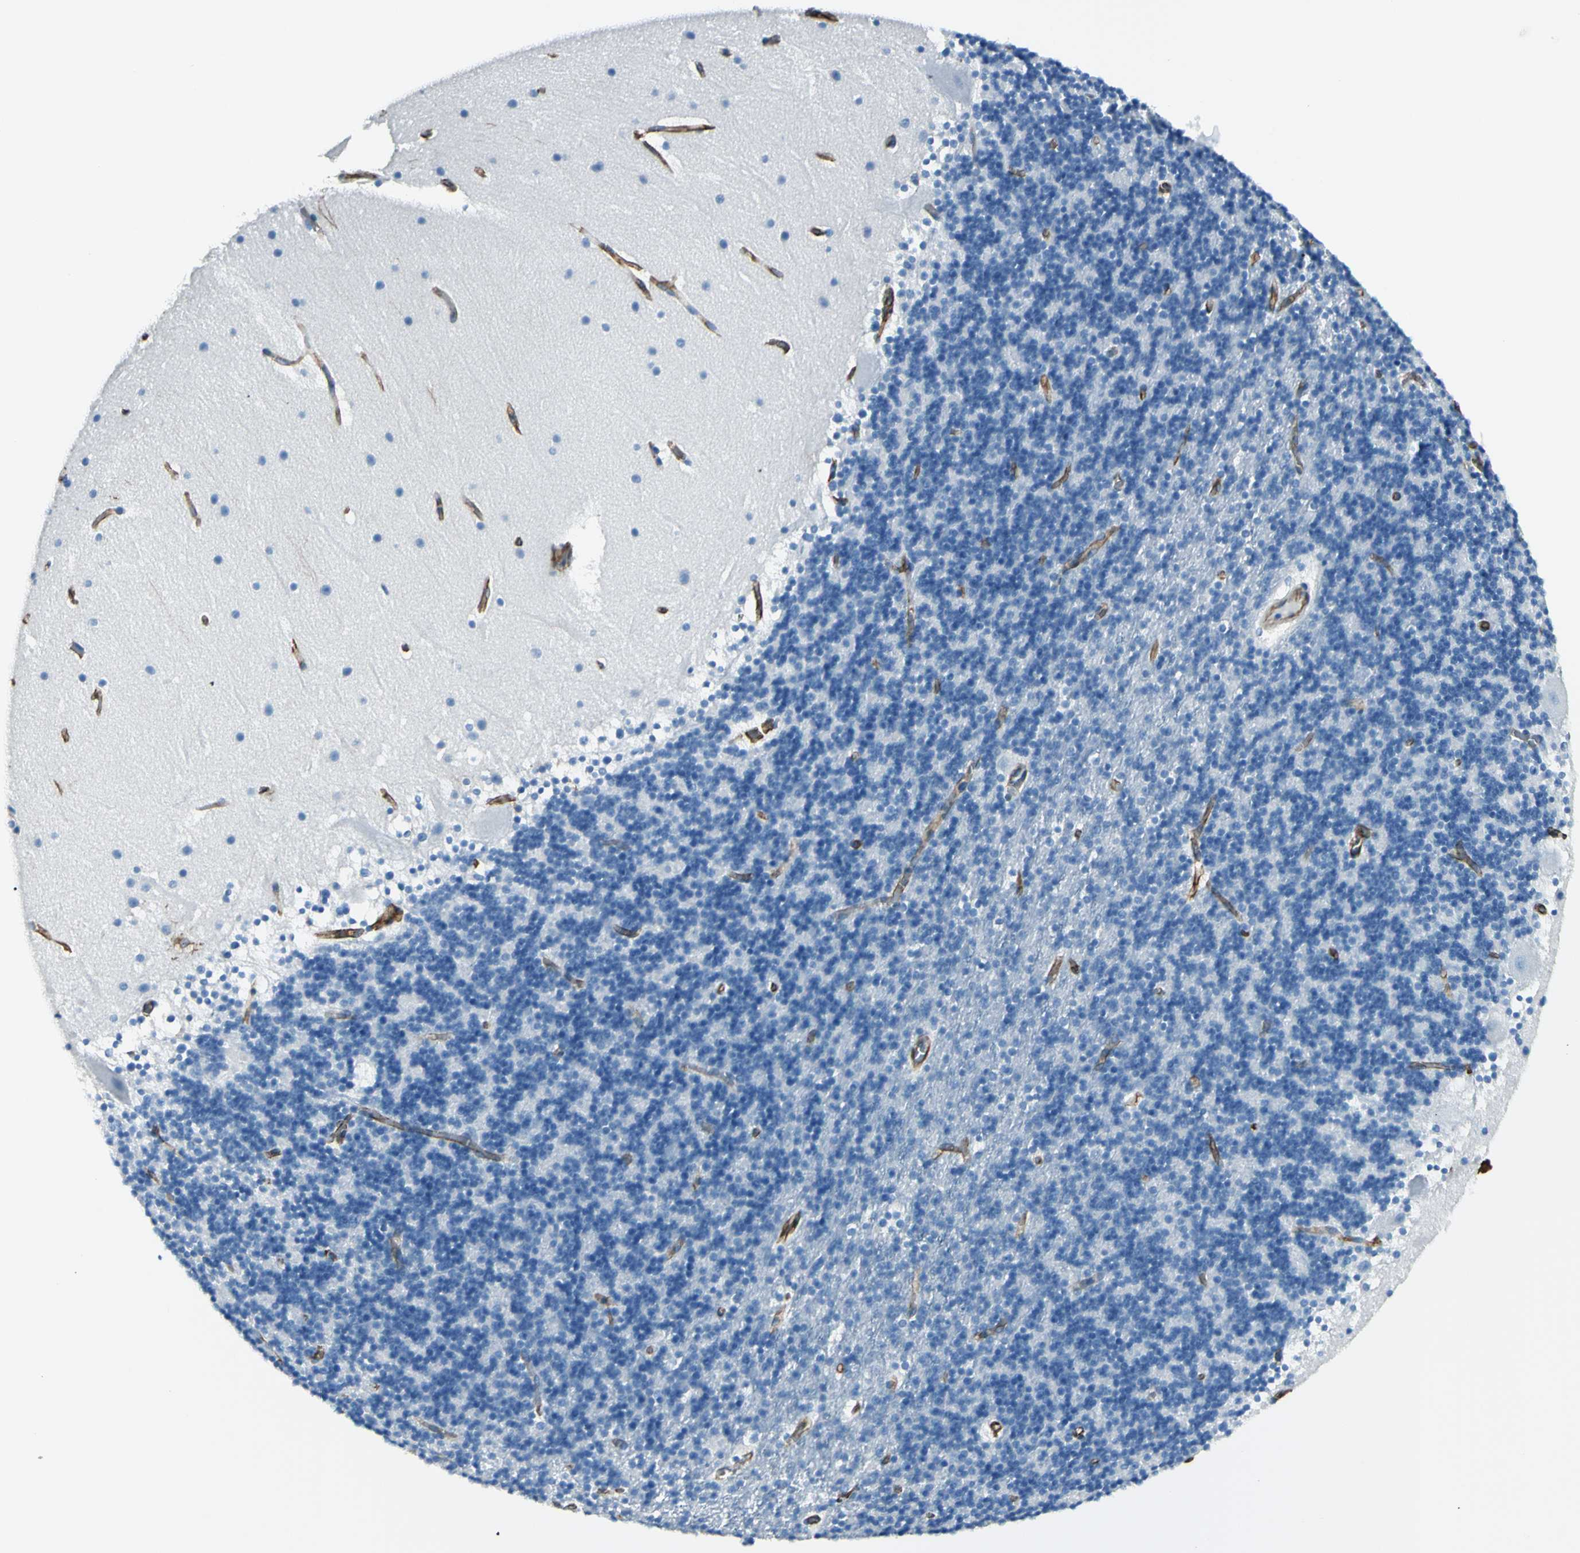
{"staining": {"intensity": "negative", "quantity": "none", "location": "none"}, "tissue": "cerebellum", "cell_type": "Cells in granular layer", "image_type": "normal", "snomed": [{"axis": "morphology", "description": "Normal tissue, NOS"}, {"axis": "topography", "description": "Cerebellum"}], "caption": "DAB immunohistochemical staining of unremarkable human cerebellum exhibits no significant staining in cells in granular layer. Nuclei are stained in blue.", "gene": "PTH2R", "patient": {"sex": "male", "age": 45}}